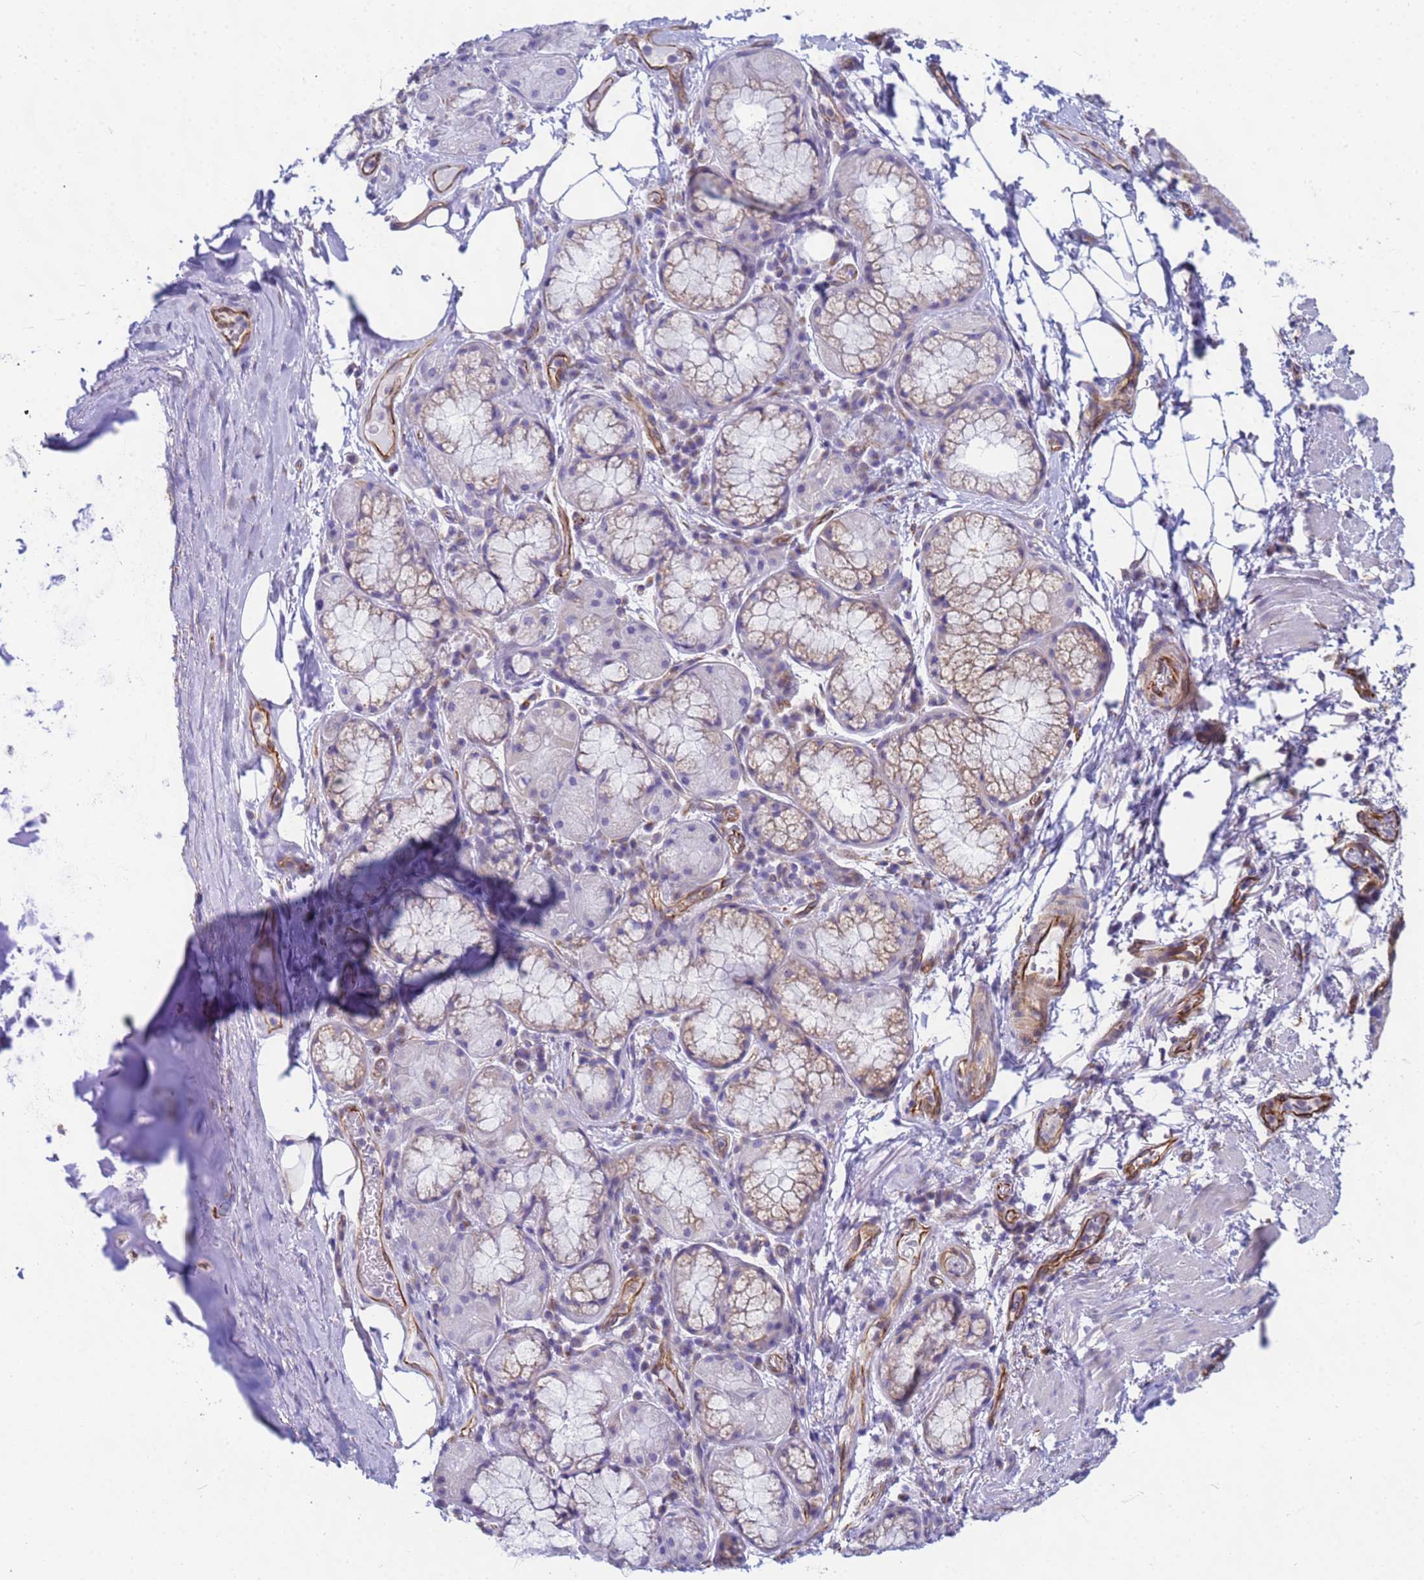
{"staining": {"intensity": "negative", "quantity": "none", "location": "none"}, "tissue": "adipose tissue", "cell_type": "Adipocytes", "image_type": "normal", "snomed": [{"axis": "morphology", "description": "Normal tissue, NOS"}, {"axis": "topography", "description": "Lymph node"}, {"axis": "topography", "description": "Cartilage tissue"}, {"axis": "topography", "description": "Bronchus"}], "caption": "A micrograph of human adipose tissue is negative for staining in adipocytes. The staining is performed using DAB (3,3'-diaminobenzidine) brown chromogen with nuclei counter-stained in using hematoxylin.", "gene": "UBXN2B", "patient": {"sex": "male", "age": 63}}